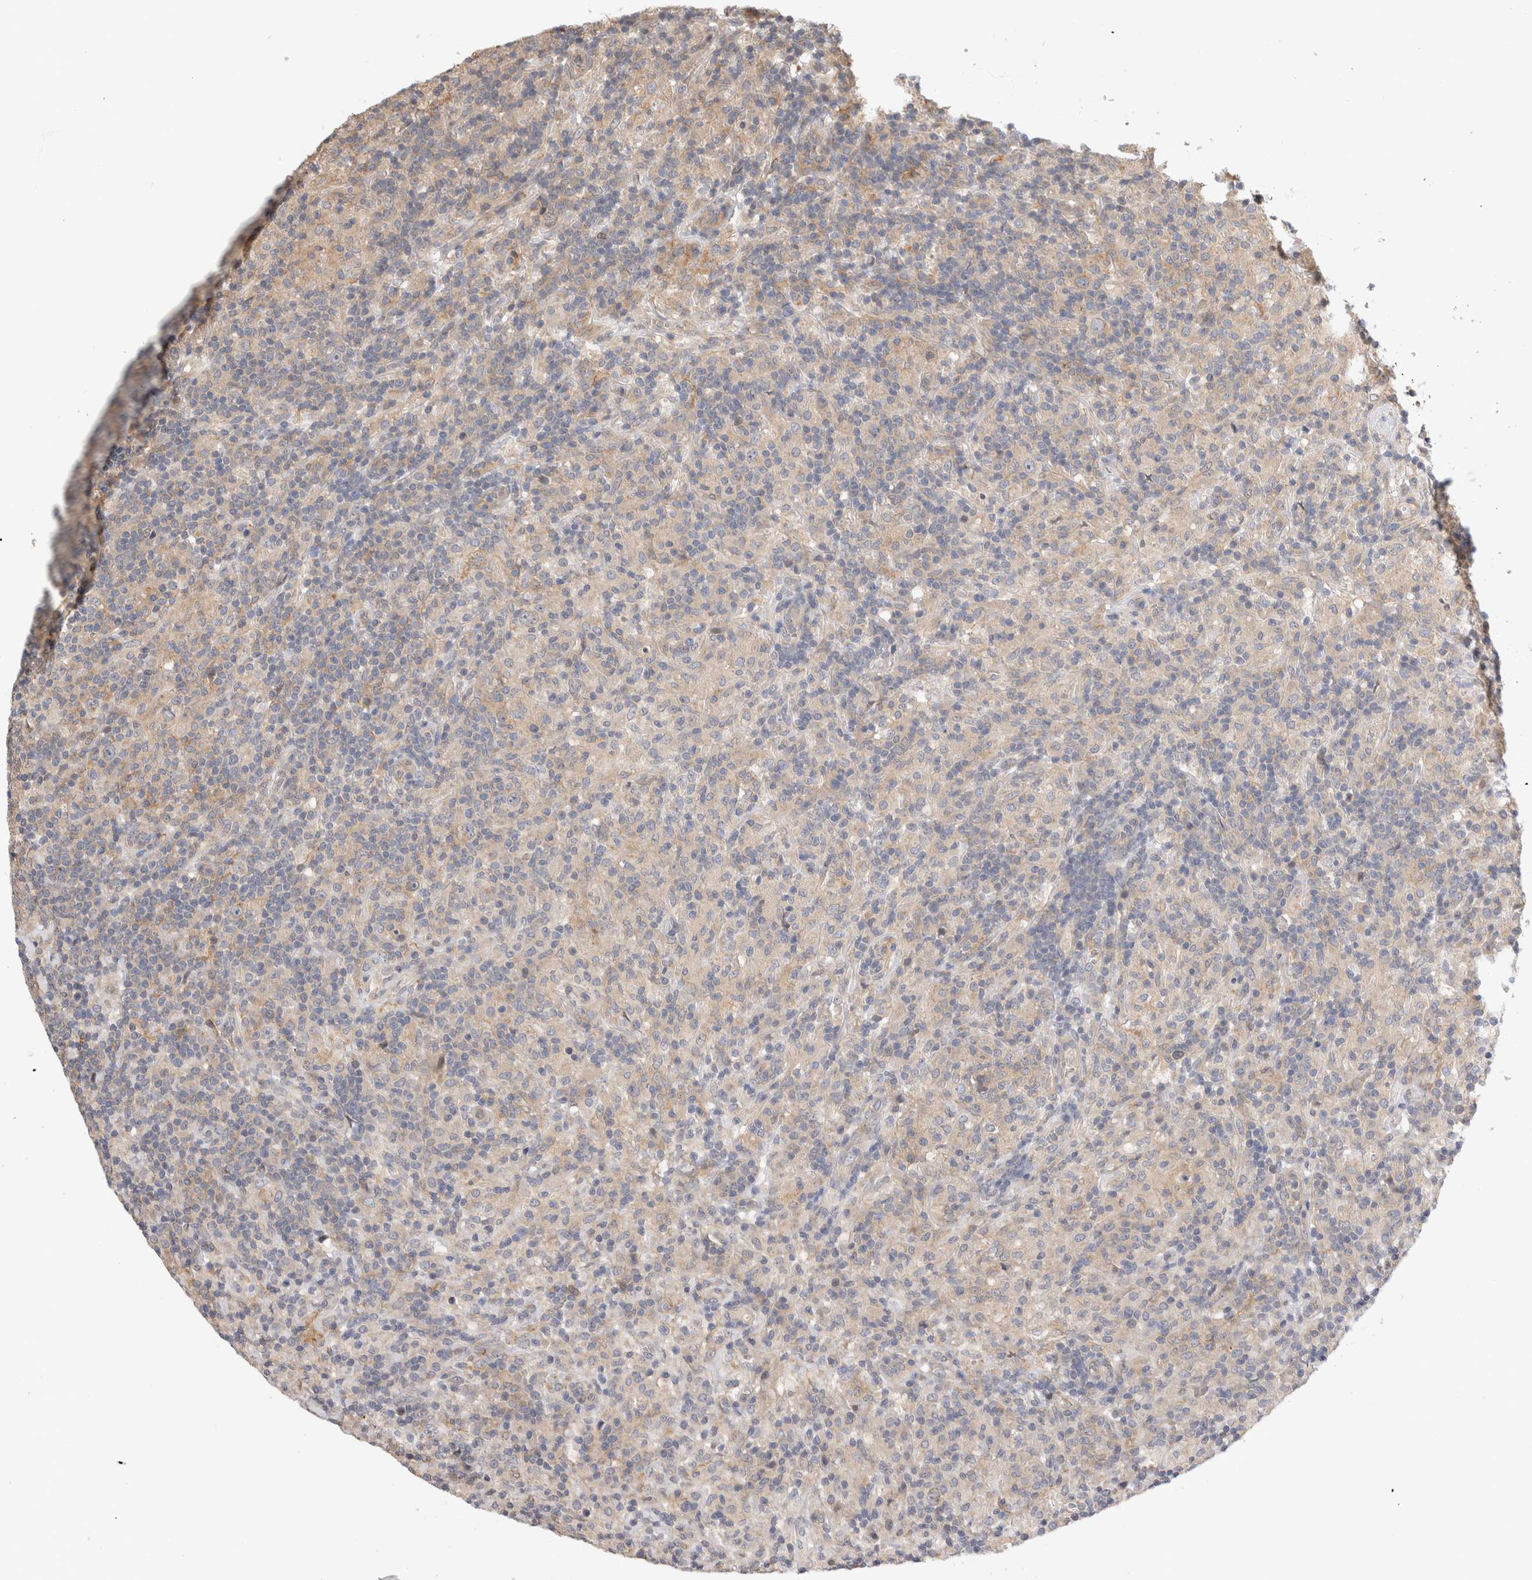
{"staining": {"intensity": "negative", "quantity": "none", "location": "none"}, "tissue": "lymphoma", "cell_type": "Tumor cells", "image_type": "cancer", "snomed": [{"axis": "morphology", "description": "Hodgkin's disease, NOS"}, {"axis": "topography", "description": "Lymph node"}], "caption": "Immunohistochemistry (IHC) of human lymphoma exhibits no expression in tumor cells.", "gene": "PGM1", "patient": {"sex": "male", "age": 70}}